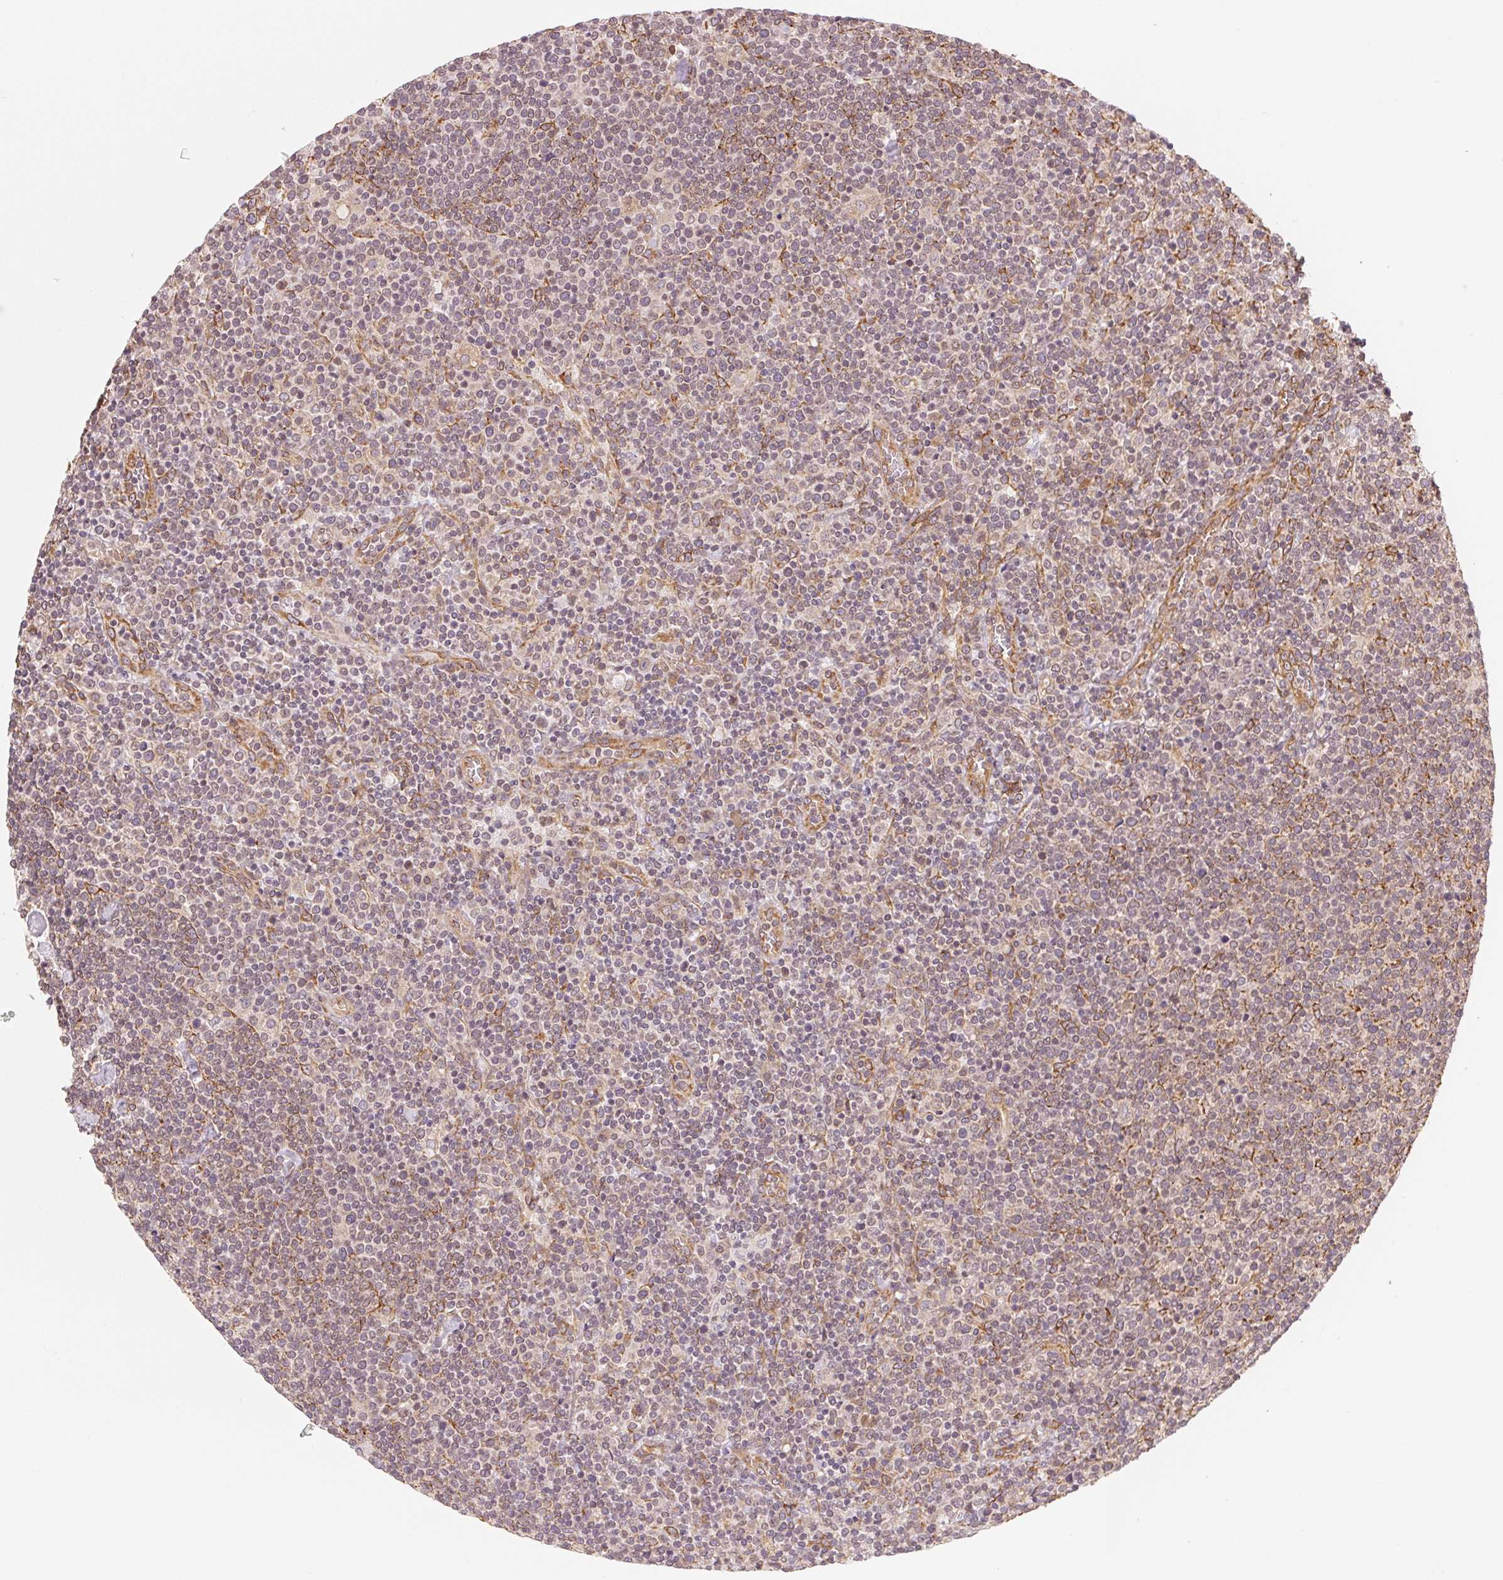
{"staining": {"intensity": "negative", "quantity": "none", "location": "none"}, "tissue": "lymphoma", "cell_type": "Tumor cells", "image_type": "cancer", "snomed": [{"axis": "morphology", "description": "Malignant lymphoma, non-Hodgkin's type, High grade"}, {"axis": "topography", "description": "Lymph node"}], "caption": "DAB (3,3'-diaminobenzidine) immunohistochemical staining of human malignant lymphoma, non-Hodgkin's type (high-grade) shows no significant positivity in tumor cells. (Brightfield microscopy of DAB IHC at high magnification).", "gene": "STRN4", "patient": {"sex": "male", "age": 61}}